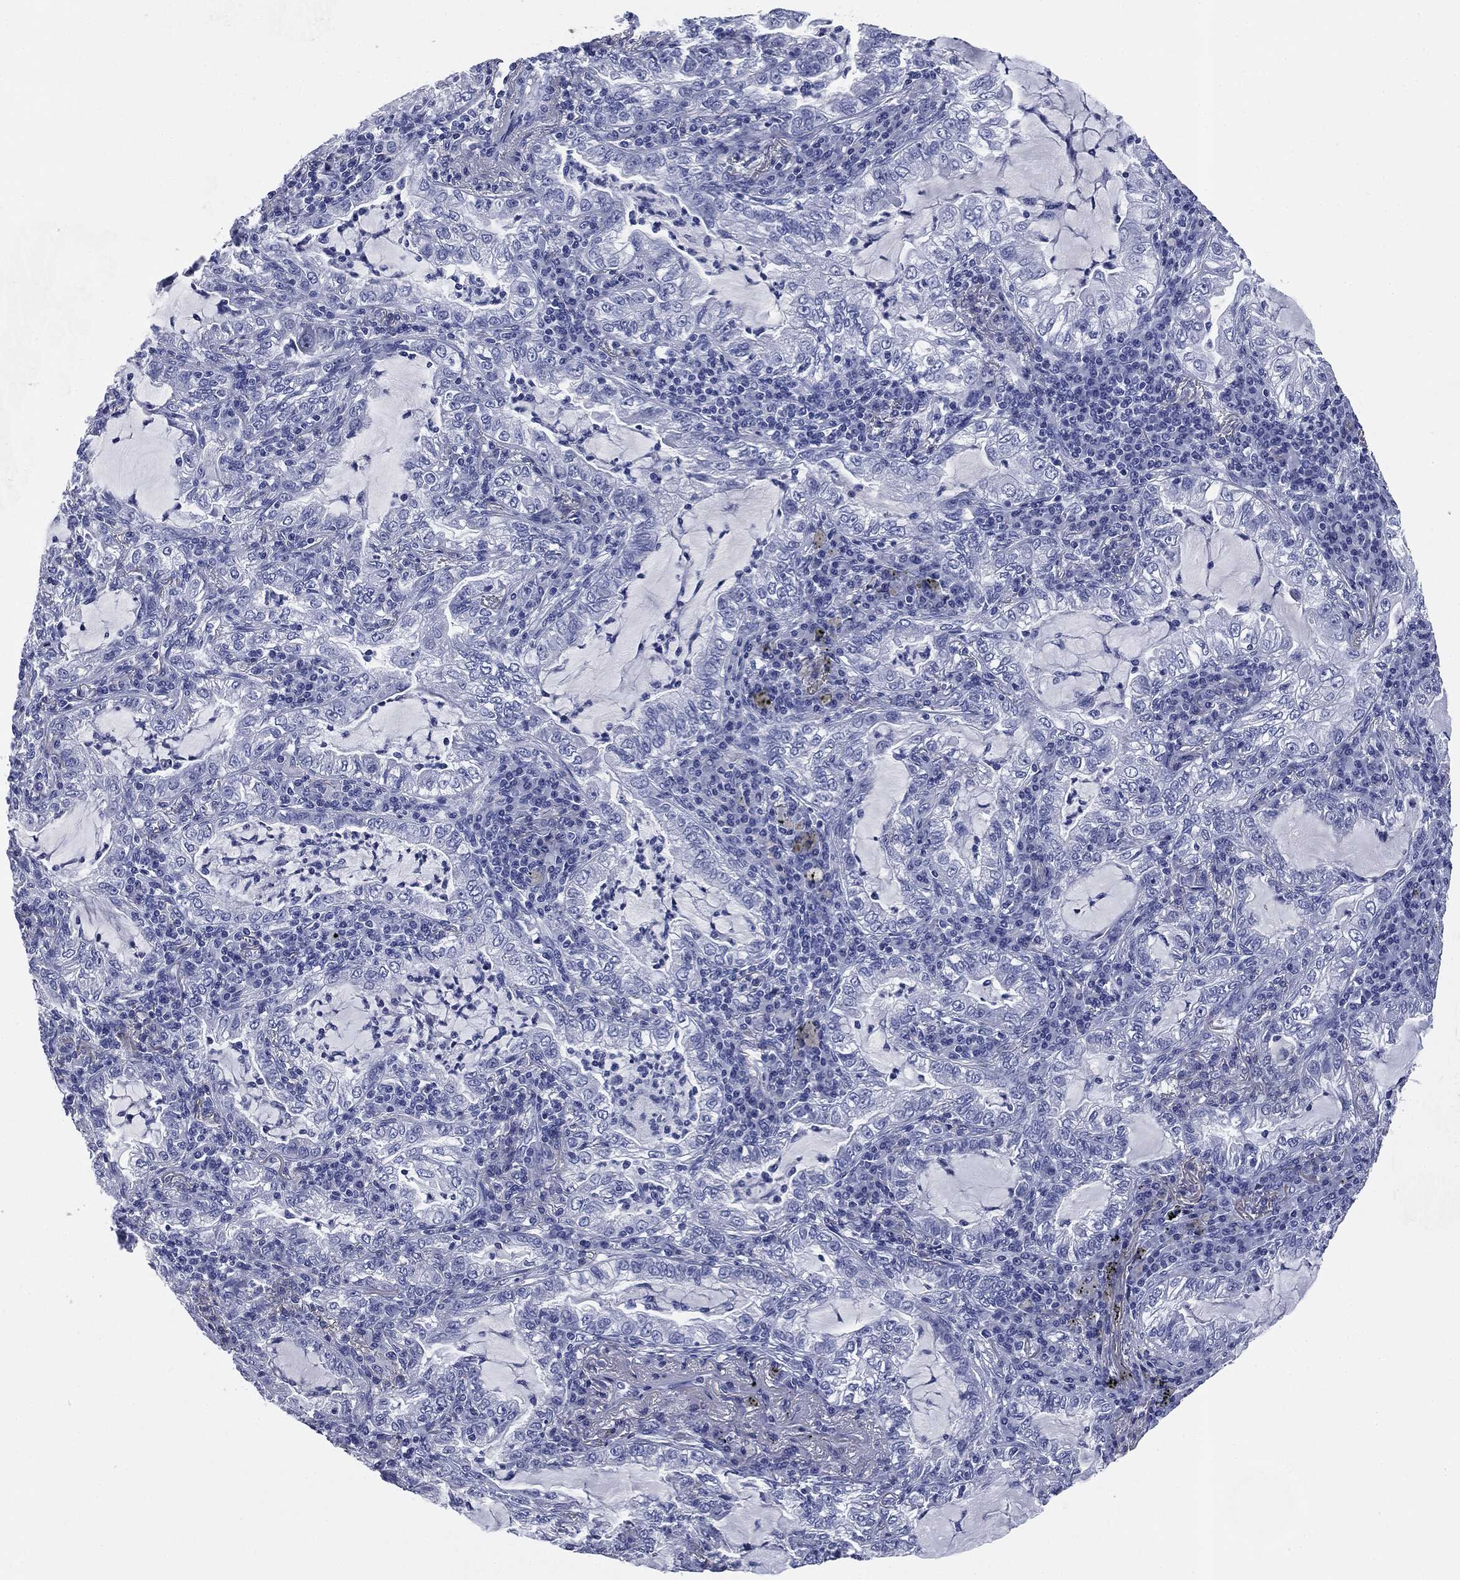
{"staining": {"intensity": "negative", "quantity": "none", "location": "none"}, "tissue": "lung cancer", "cell_type": "Tumor cells", "image_type": "cancer", "snomed": [{"axis": "morphology", "description": "Adenocarcinoma, NOS"}, {"axis": "topography", "description": "Lung"}], "caption": "The immunohistochemistry histopathology image has no significant staining in tumor cells of adenocarcinoma (lung) tissue.", "gene": "ATP2A1", "patient": {"sex": "female", "age": 73}}